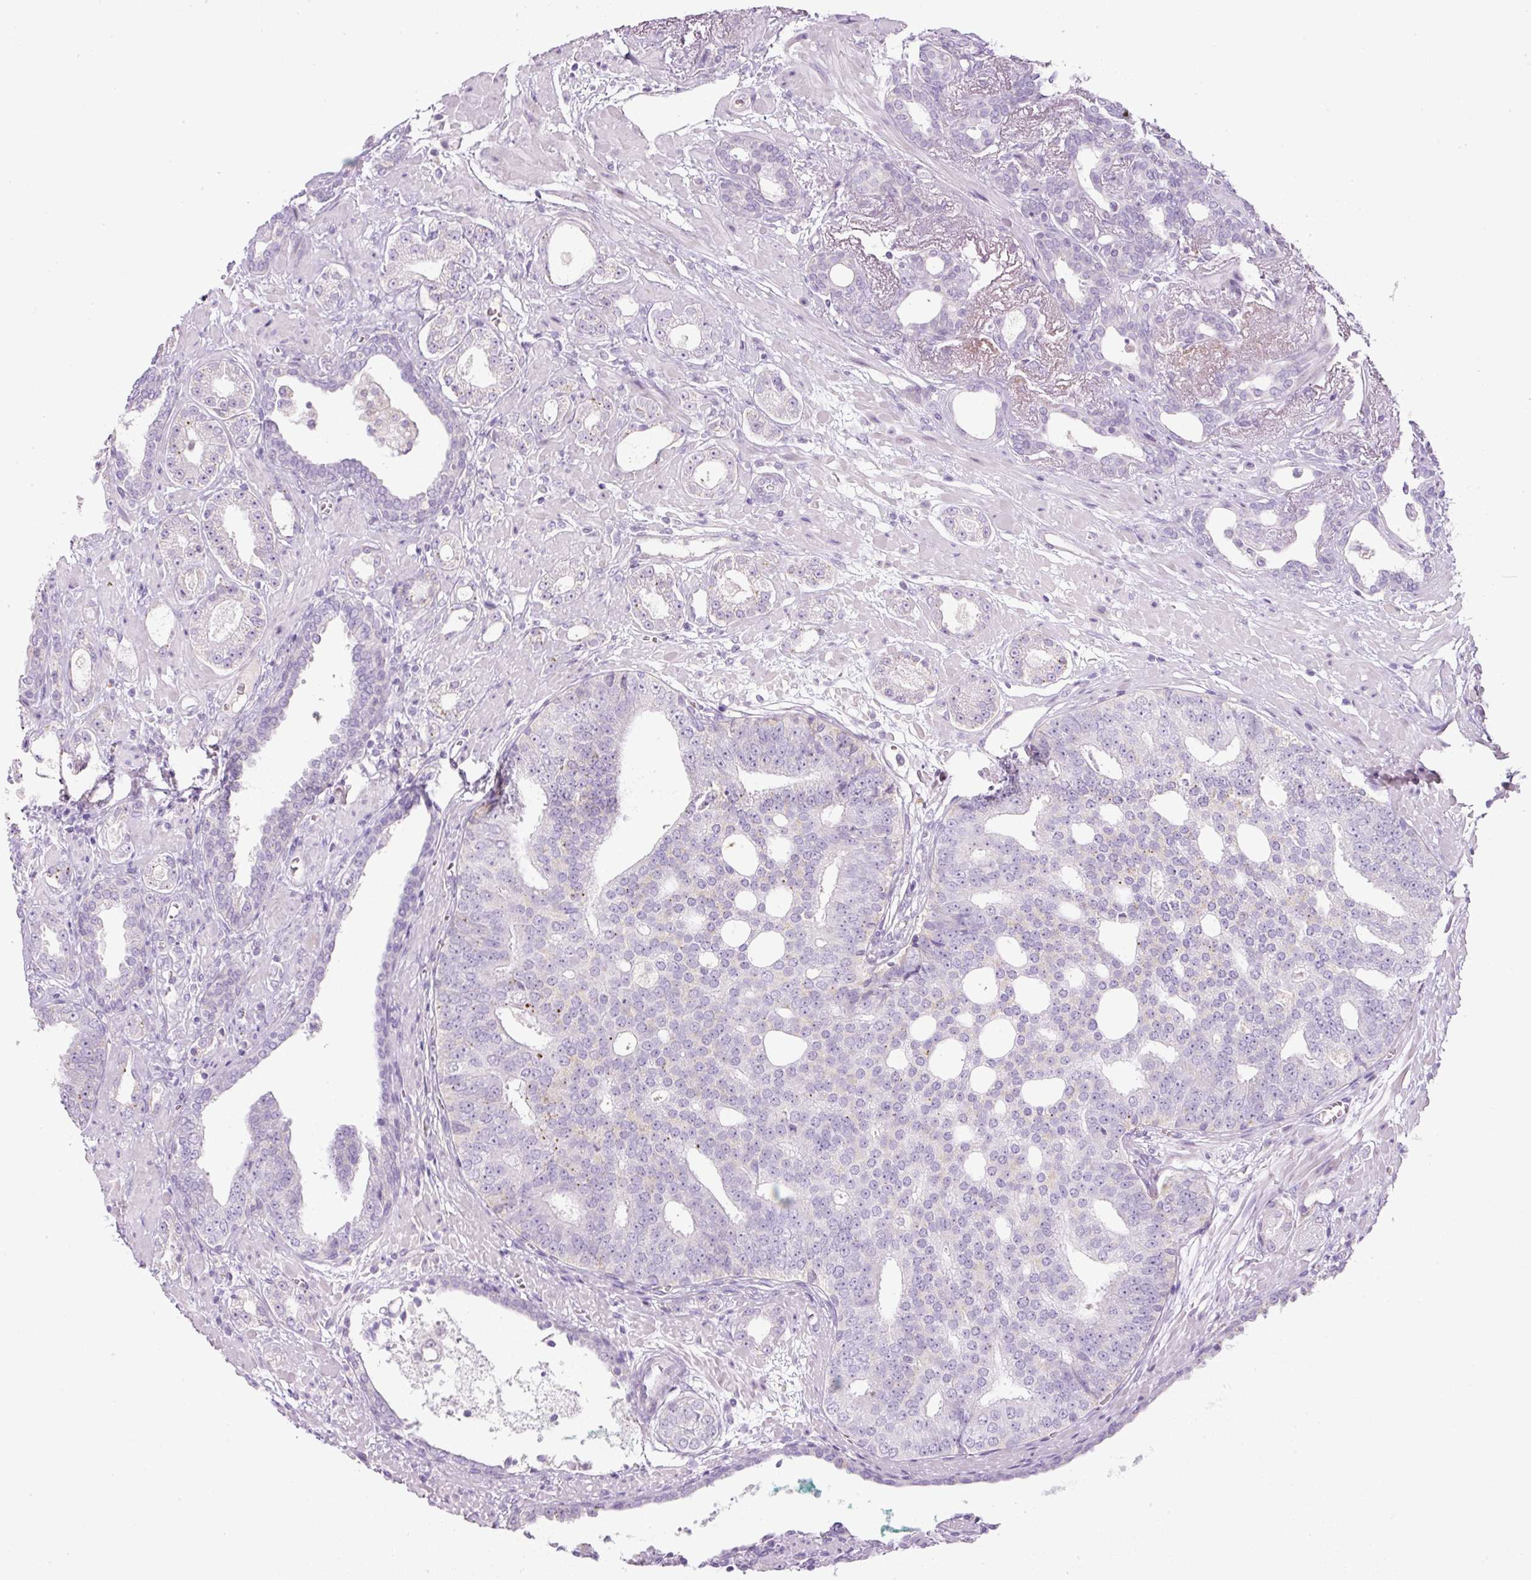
{"staining": {"intensity": "negative", "quantity": "none", "location": "none"}, "tissue": "prostate cancer", "cell_type": "Tumor cells", "image_type": "cancer", "snomed": [{"axis": "morphology", "description": "Adenocarcinoma, High grade"}, {"axis": "topography", "description": "Prostate"}], "caption": "IHC of human prostate high-grade adenocarcinoma reveals no positivity in tumor cells. Nuclei are stained in blue.", "gene": "FGFBP3", "patient": {"sex": "male", "age": 71}}